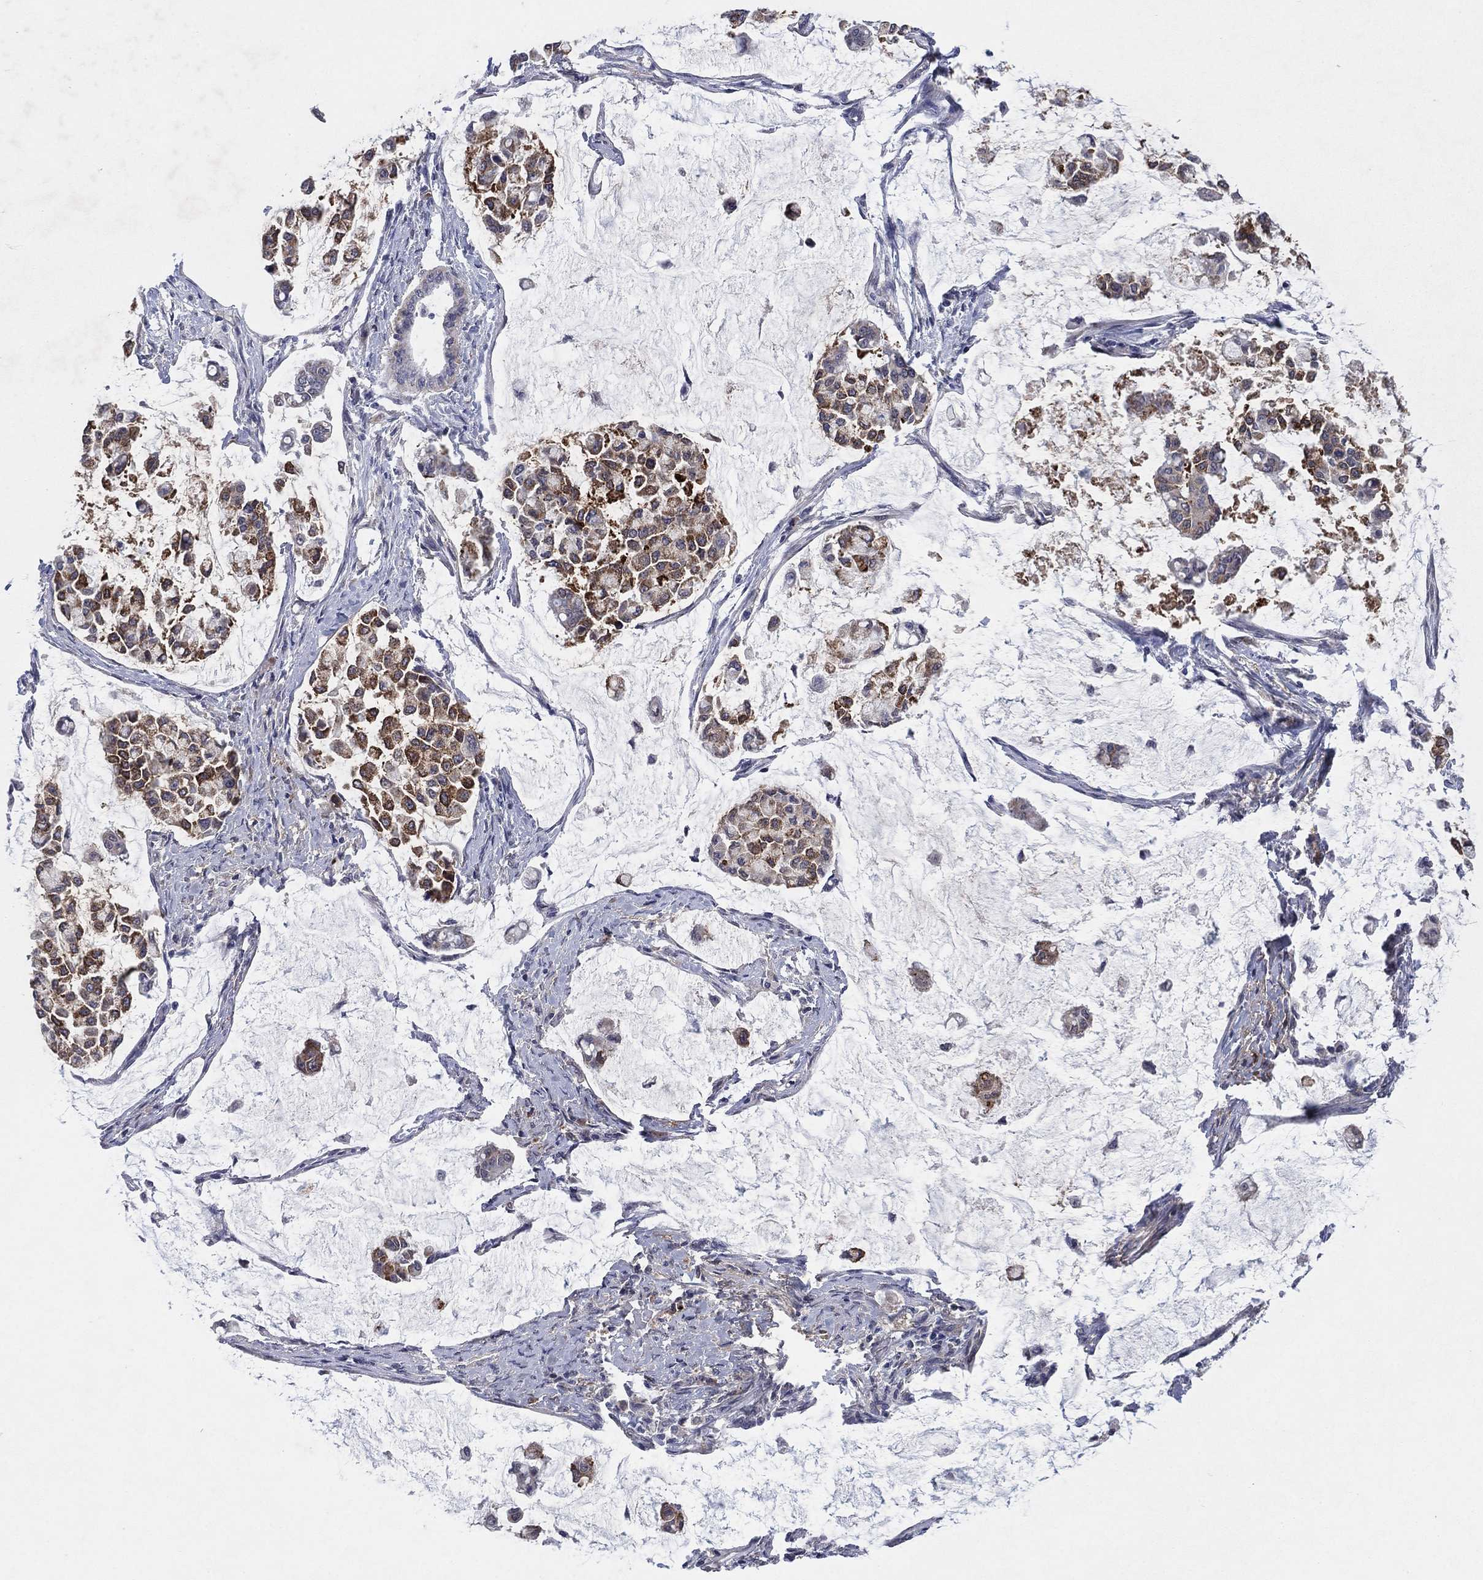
{"staining": {"intensity": "strong", "quantity": "25%-75%", "location": "cytoplasmic/membranous"}, "tissue": "stomach cancer", "cell_type": "Tumor cells", "image_type": "cancer", "snomed": [{"axis": "morphology", "description": "Adenocarcinoma, NOS"}, {"axis": "topography", "description": "Stomach"}], "caption": "IHC (DAB) staining of stomach adenocarcinoma demonstrates strong cytoplasmic/membranous protein staining in about 25%-75% of tumor cells.", "gene": "SDC1", "patient": {"sex": "male", "age": 82}}